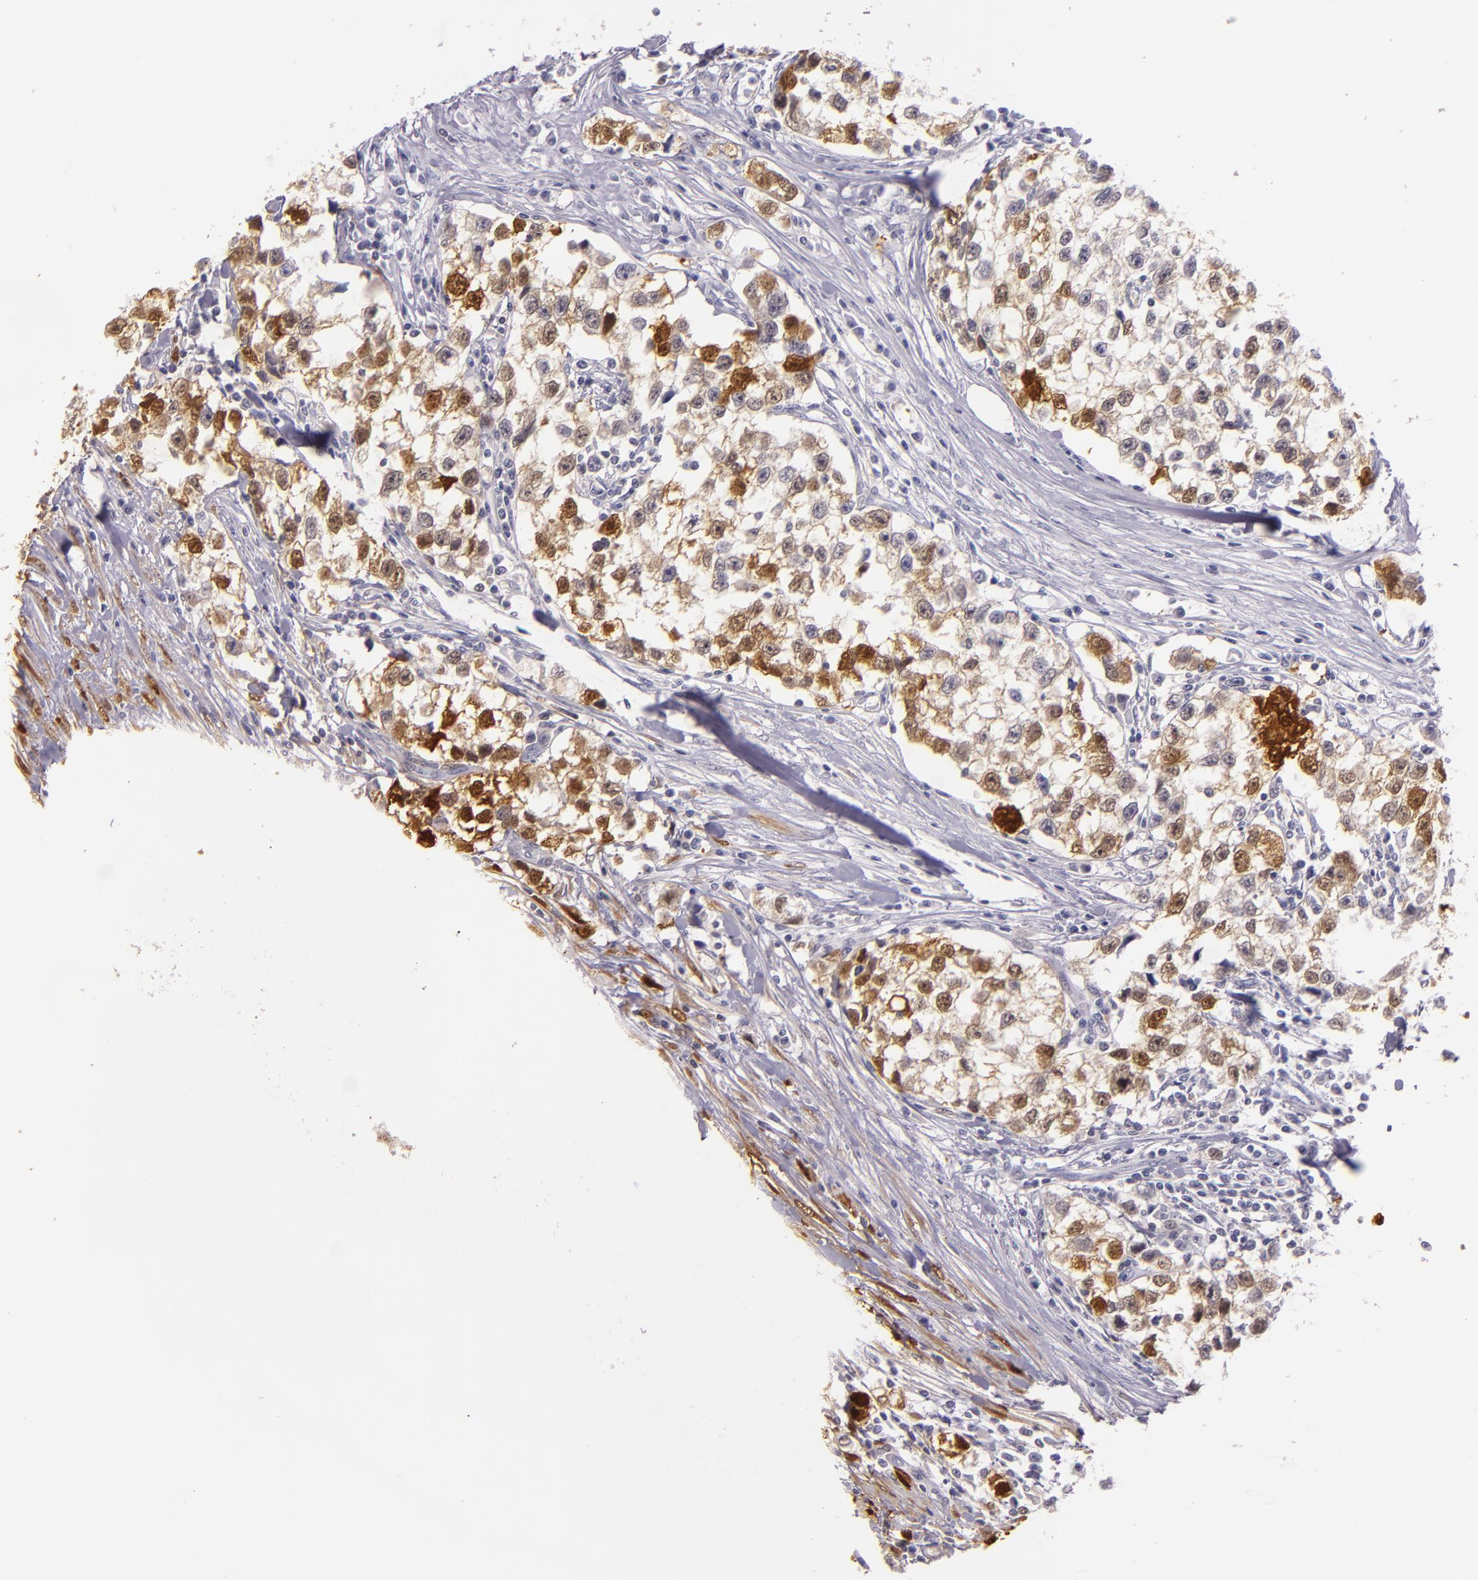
{"staining": {"intensity": "strong", "quantity": "<25%", "location": "nuclear"}, "tissue": "testis cancer", "cell_type": "Tumor cells", "image_type": "cancer", "snomed": [{"axis": "morphology", "description": "Seminoma, NOS"}, {"axis": "morphology", "description": "Carcinoma, Embryonal, NOS"}, {"axis": "topography", "description": "Testis"}], "caption": "High-power microscopy captured an immunohistochemistry micrograph of testis cancer (embryonal carcinoma), revealing strong nuclear expression in about <25% of tumor cells.", "gene": "MT1A", "patient": {"sex": "male", "age": 30}}